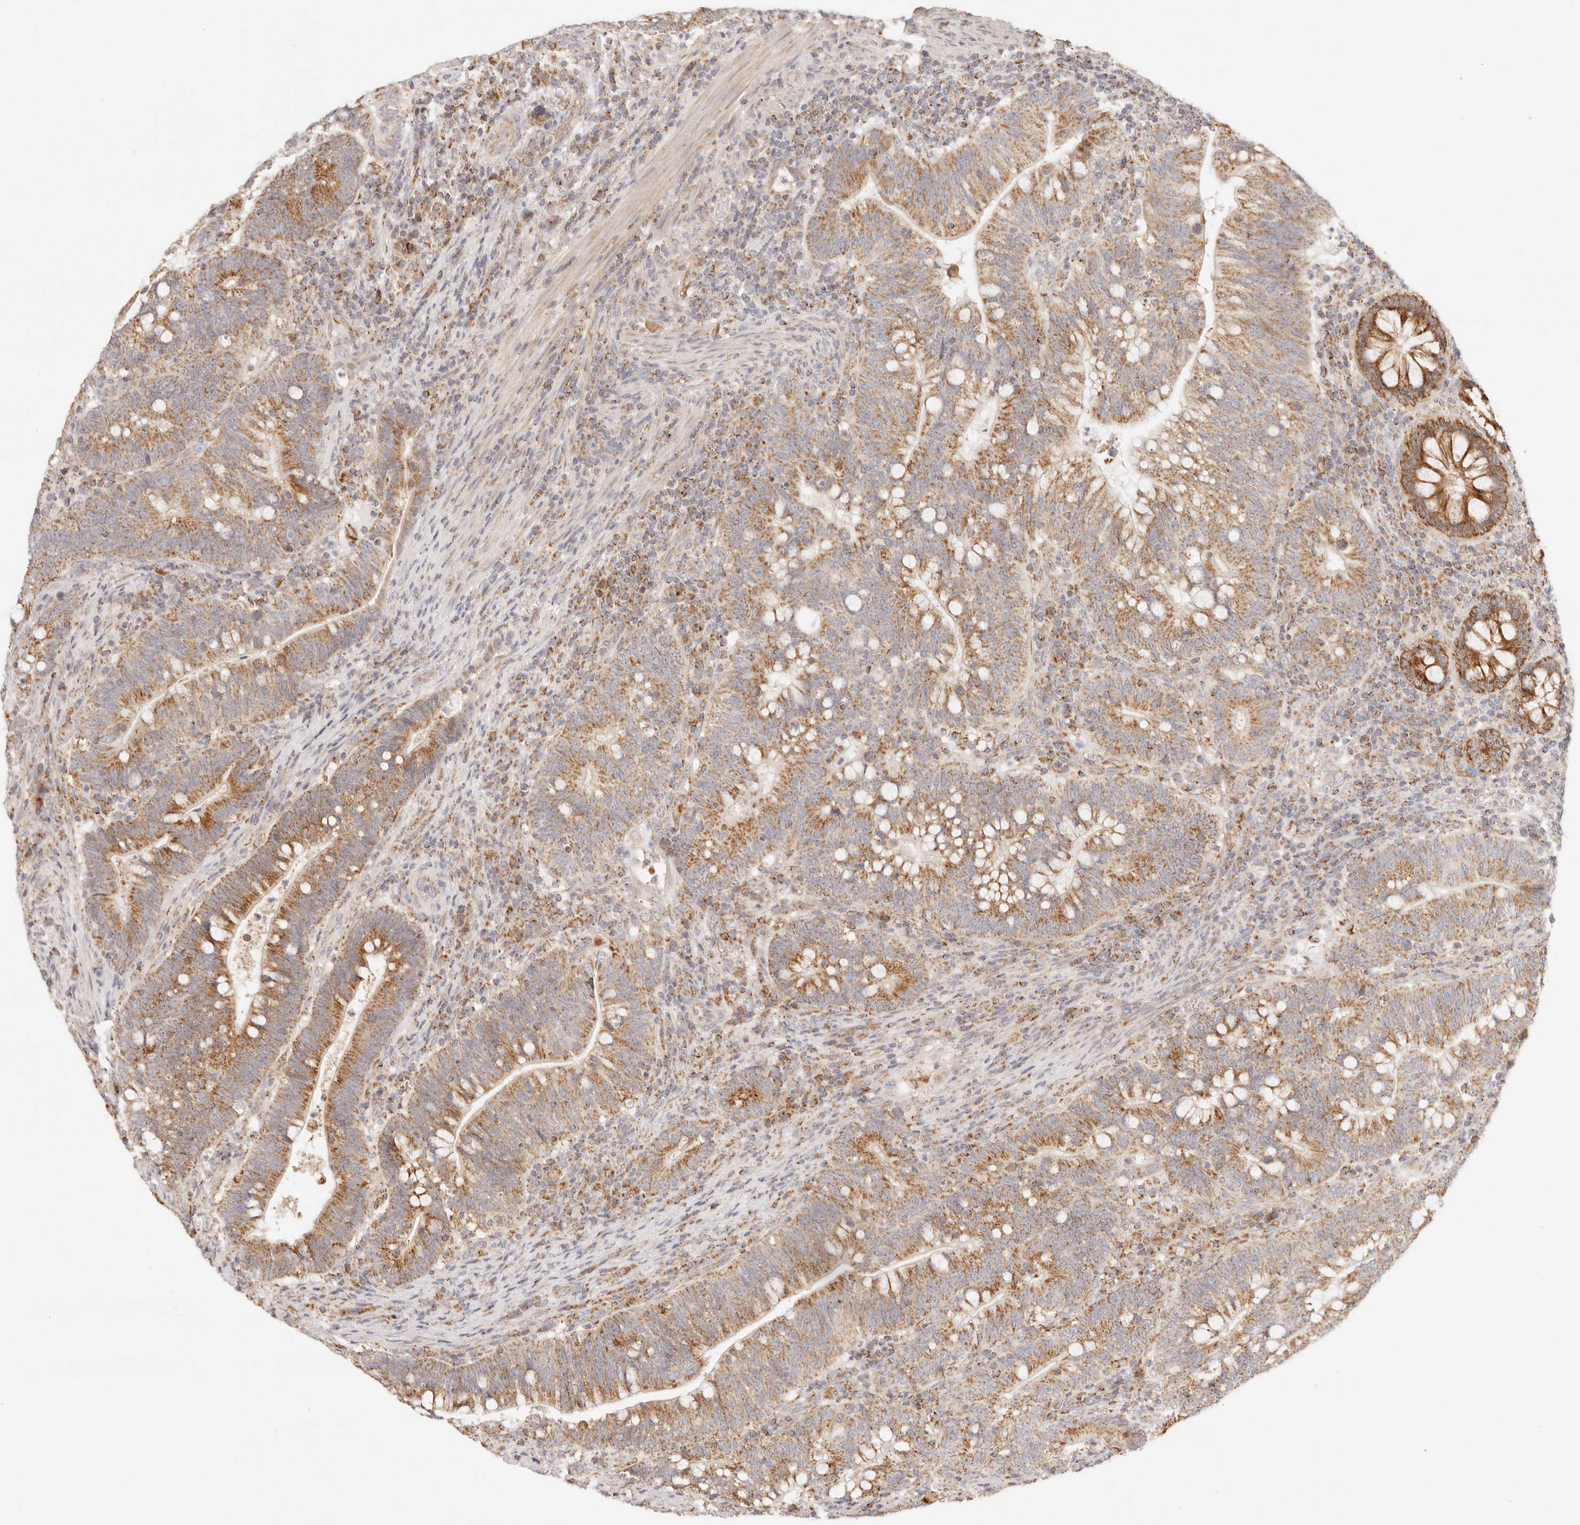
{"staining": {"intensity": "moderate", "quantity": ">75%", "location": "cytoplasmic/membranous"}, "tissue": "colorectal cancer", "cell_type": "Tumor cells", "image_type": "cancer", "snomed": [{"axis": "morphology", "description": "Adenocarcinoma, NOS"}, {"axis": "topography", "description": "Colon"}], "caption": "Protein analysis of colorectal cancer (adenocarcinoma) tissue displays moderate cytoplasmic/membranous staining in about >75% of tumor cells. The staining was performed using DAB (3,3'-diaminobenzidine), with brown indicating positive protein expression. Nuclei are stained blue with hematoxylin.", "gene": "COA6", "patient": {"sex": "female", "age": 66}}